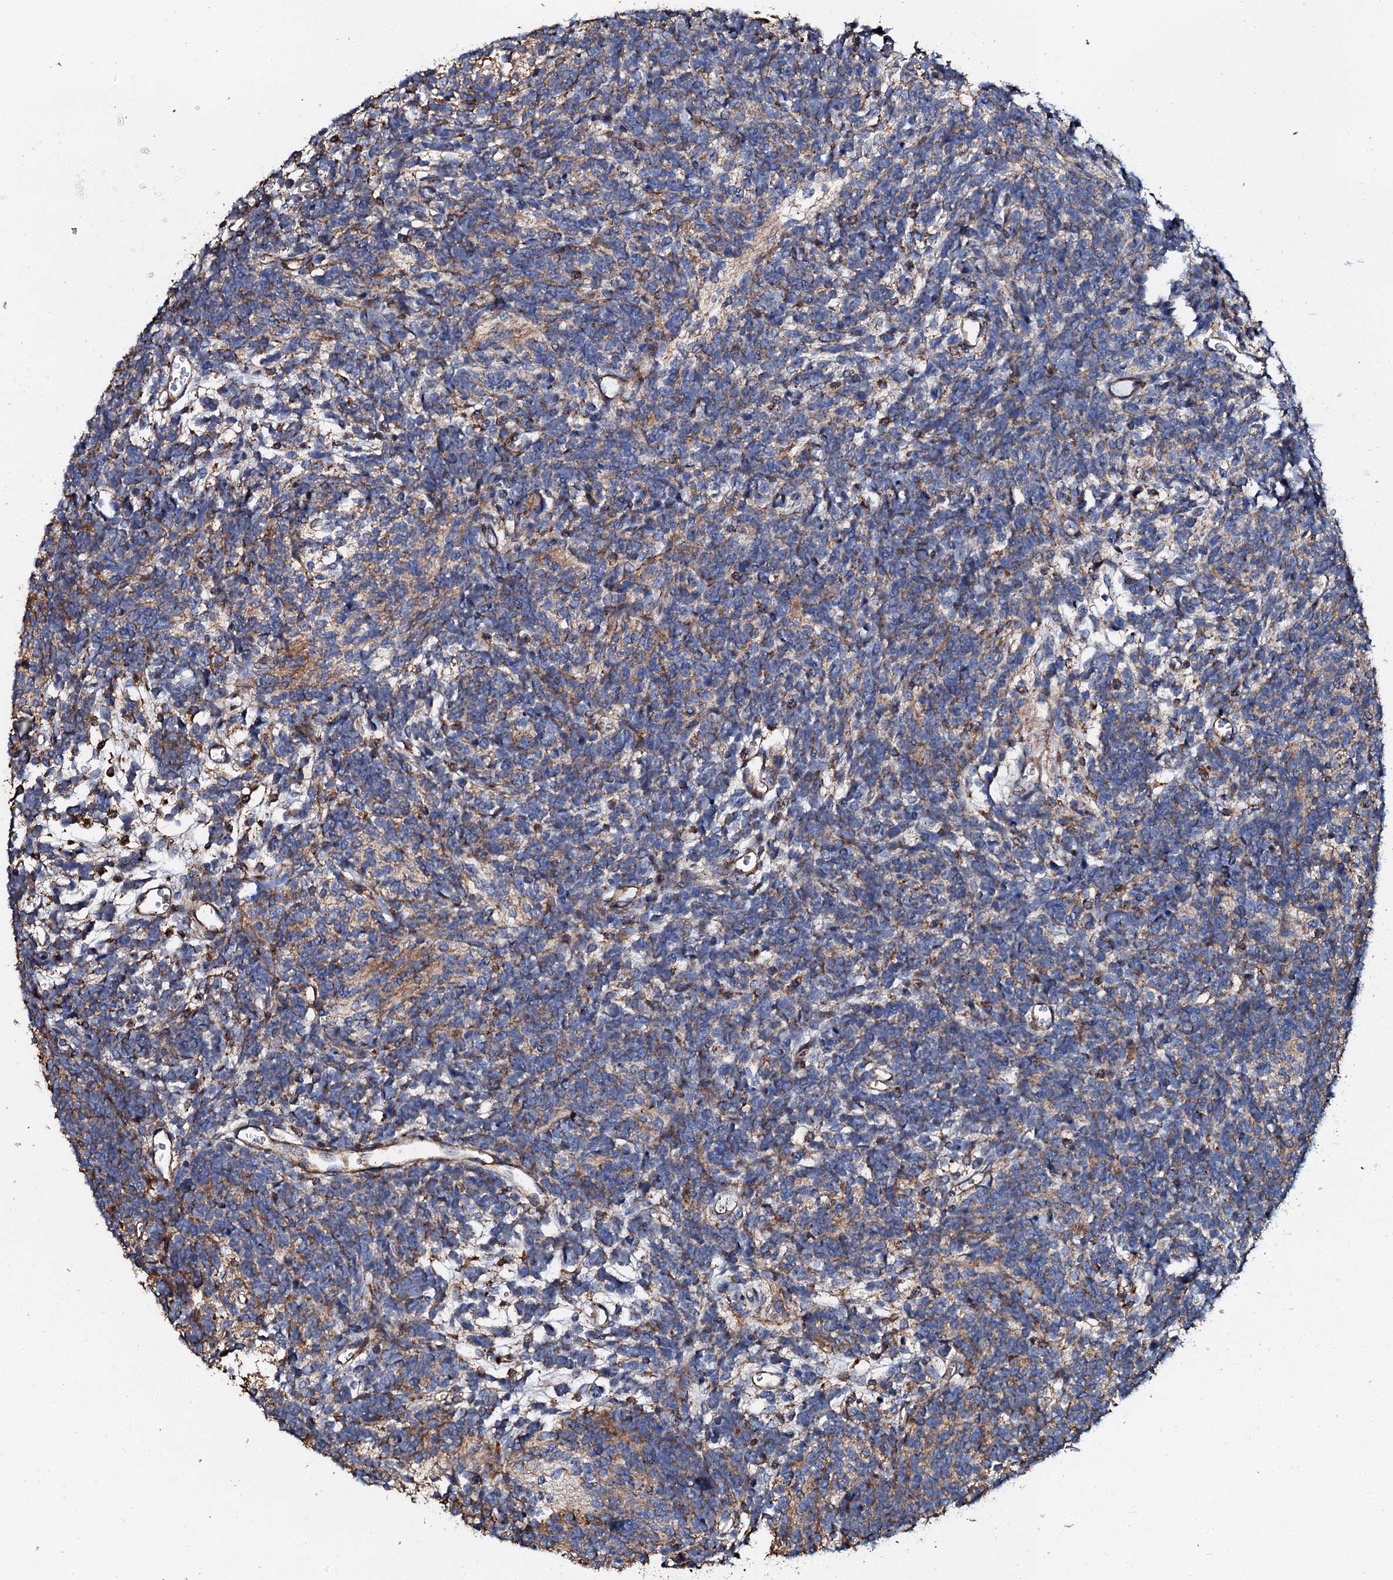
{"staining": {"intensity": "weak", "quantity": "<25%", "location": "cytoplasmic/membranous"}, "tissue": "glioma", "cell_type": "Tumor cells", "image_type": "cancer", "snomed": [{"axis": "morphology", "description": "Glioma, malignant, Low grade"}, {"axis": "topography", "description": "Brain"}], "caption": "DAB (3,3'-diaminobenzidine) immunohistochemical staining of low-grade glioma (malignant) exhibits no significant positivity in tumor cells.", "gene": "INTS10", "patient": {"sex": "female", "age": 1}}